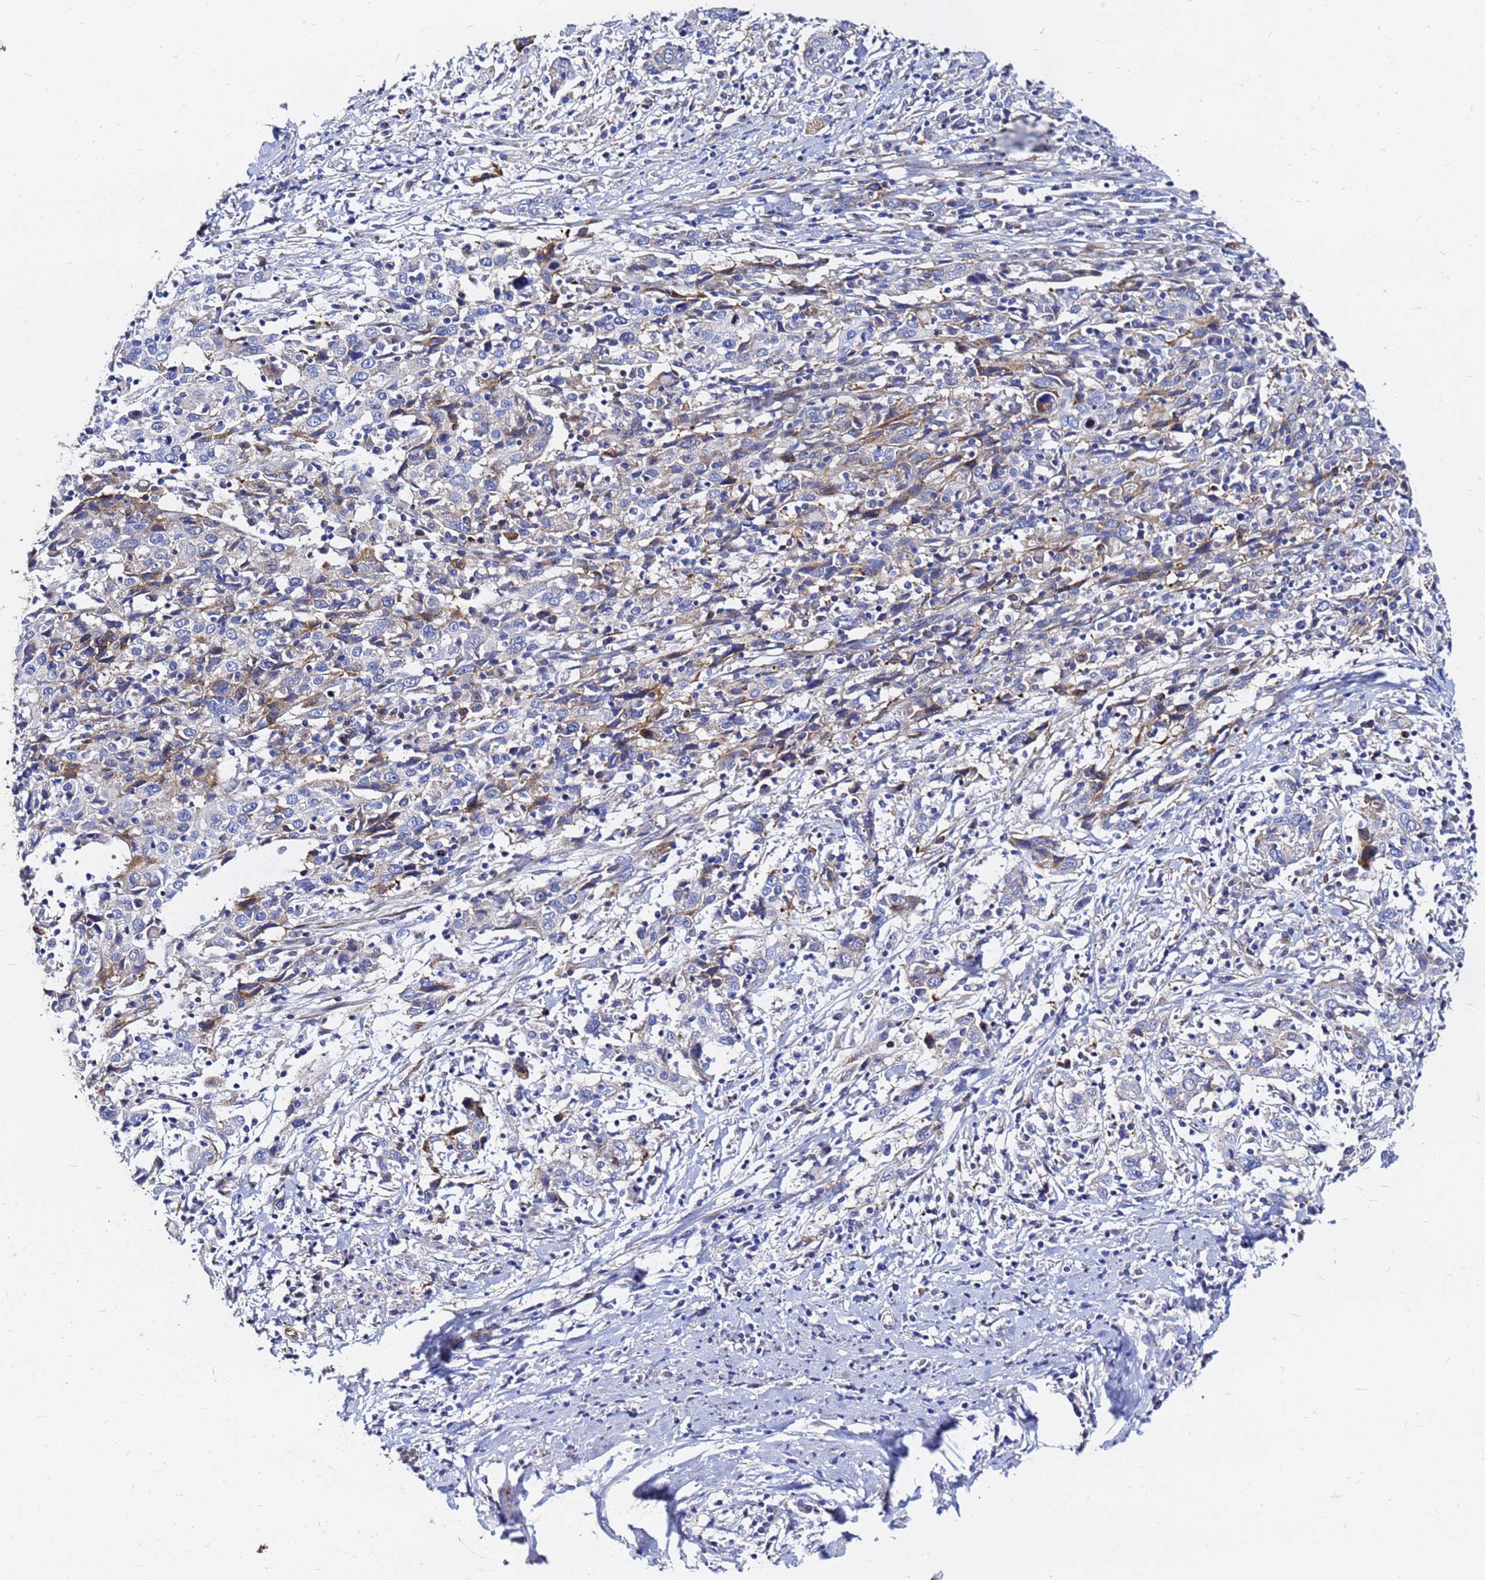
{"staining": {"intensity": "negative", "quantity": "none", "location": "none"}, "tissue": "cervical cancer", "cell_type": "Tumor cells", "image_type": "cancer", "snomed": [{"axis": "morphology", "description": "Squamous cell carcinoma, NOS"}, {"axis": "topography", "description": "Cervix"}], "caption": "Histopathology image shows no significant protein positivity in tumor cells of cervical squamous cell carcinoma.", "gene": "TUBA8", "patient": {"sex": "female", "age": 46}}